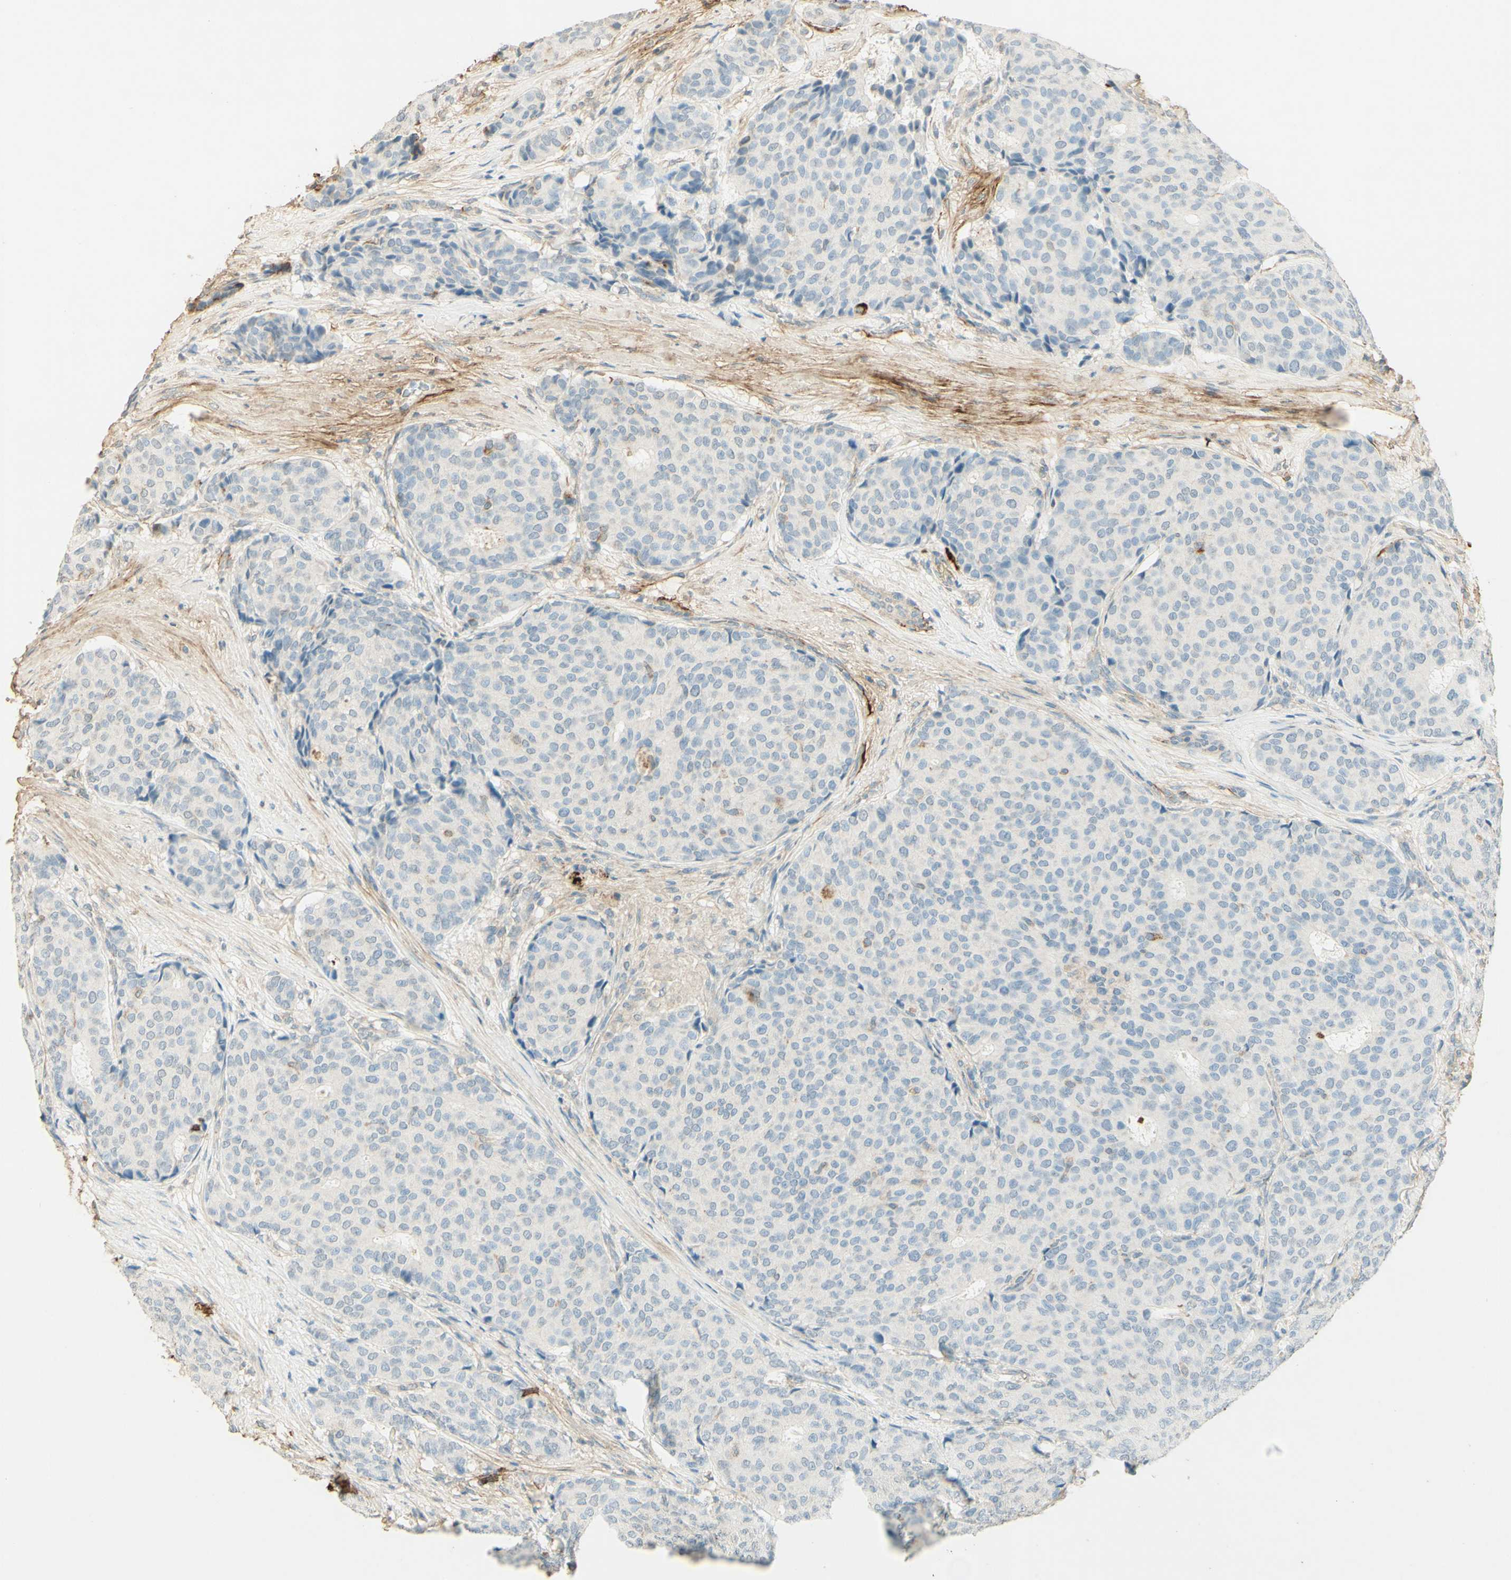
{"staining": {"intensity": "moderate", "quantity": "<25%", "location": "cytoplasmic/membranous"}, "tissue": "breast cancer", "cell_type": "Tumor cells", "image_type": "cancer", "snomed": [{"axis": "morphology", "description": "Duct carcinoma"}, {"axis": "topography", "description": "Breast"}], "caption": "High-magnification brightfield microscopy of invasive ductal carcinoma (breast) stained with DAB (3,3'-diaminobenzidine) (brown) and counterstained with hematoxylin (blue). tumor cells exhibit moderate cytoplasmic/membranous staining is identified in about<25% of cells.", "gene": "TNN", "patient": {"sex": "female", "age": 75}}